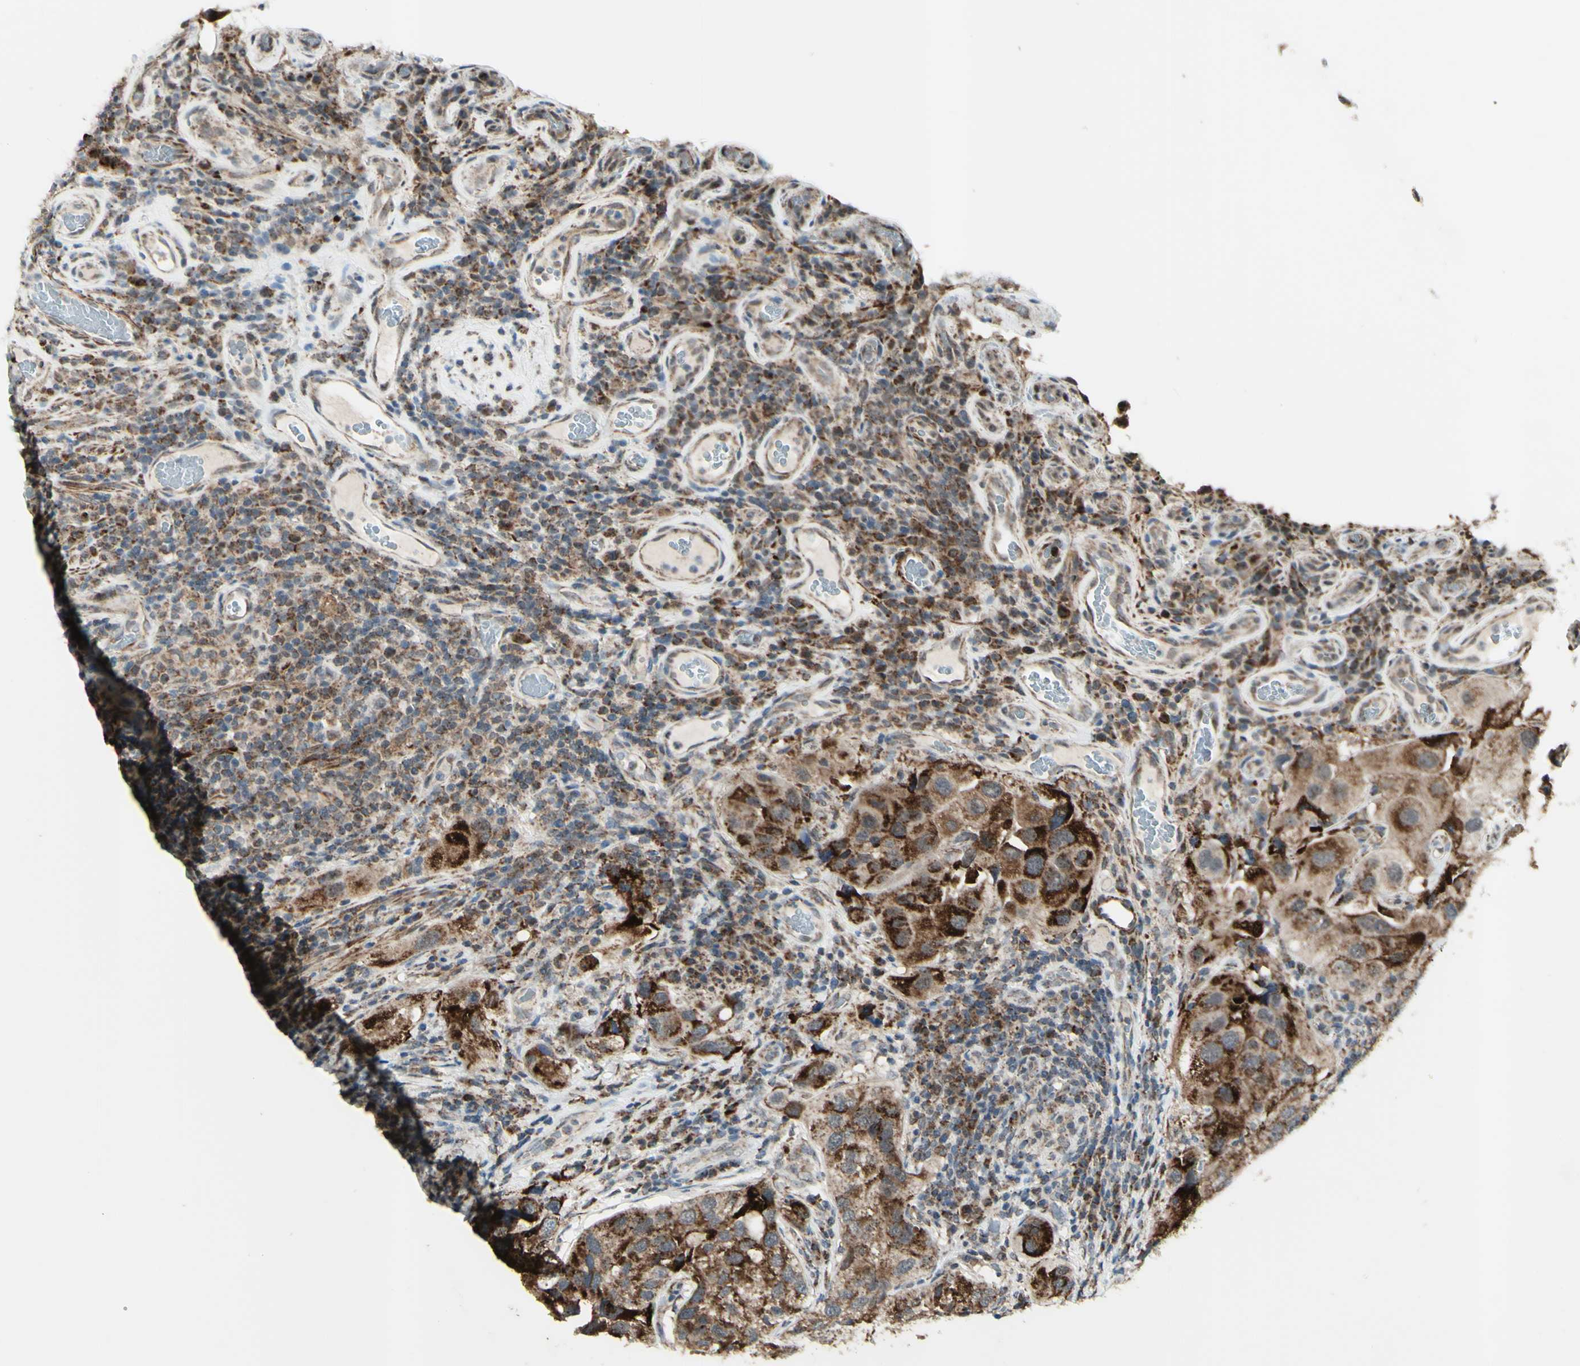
{"staining": {"intensity": "strong", "quantity": ">75%", "location": "cytoplasmic/membranous"}, "tissue": "urothelial cancer", "cell_type": "Tumor cells", "image_type": "cancer", "snomed": [{"axis": "morphology", "description": "Urothelial carcinoma, High grade"}, {"axis": "topography", "description": "Urinary bladder"}], "caption": "This is an image of immunohistochemistry (IHC) staining of urothelial cancer, which shows strong staining in the cytoplasmic/membranous of tumor cells.", "gene": "DHRS3", "patient": {"sex": "female", "age": 64}}